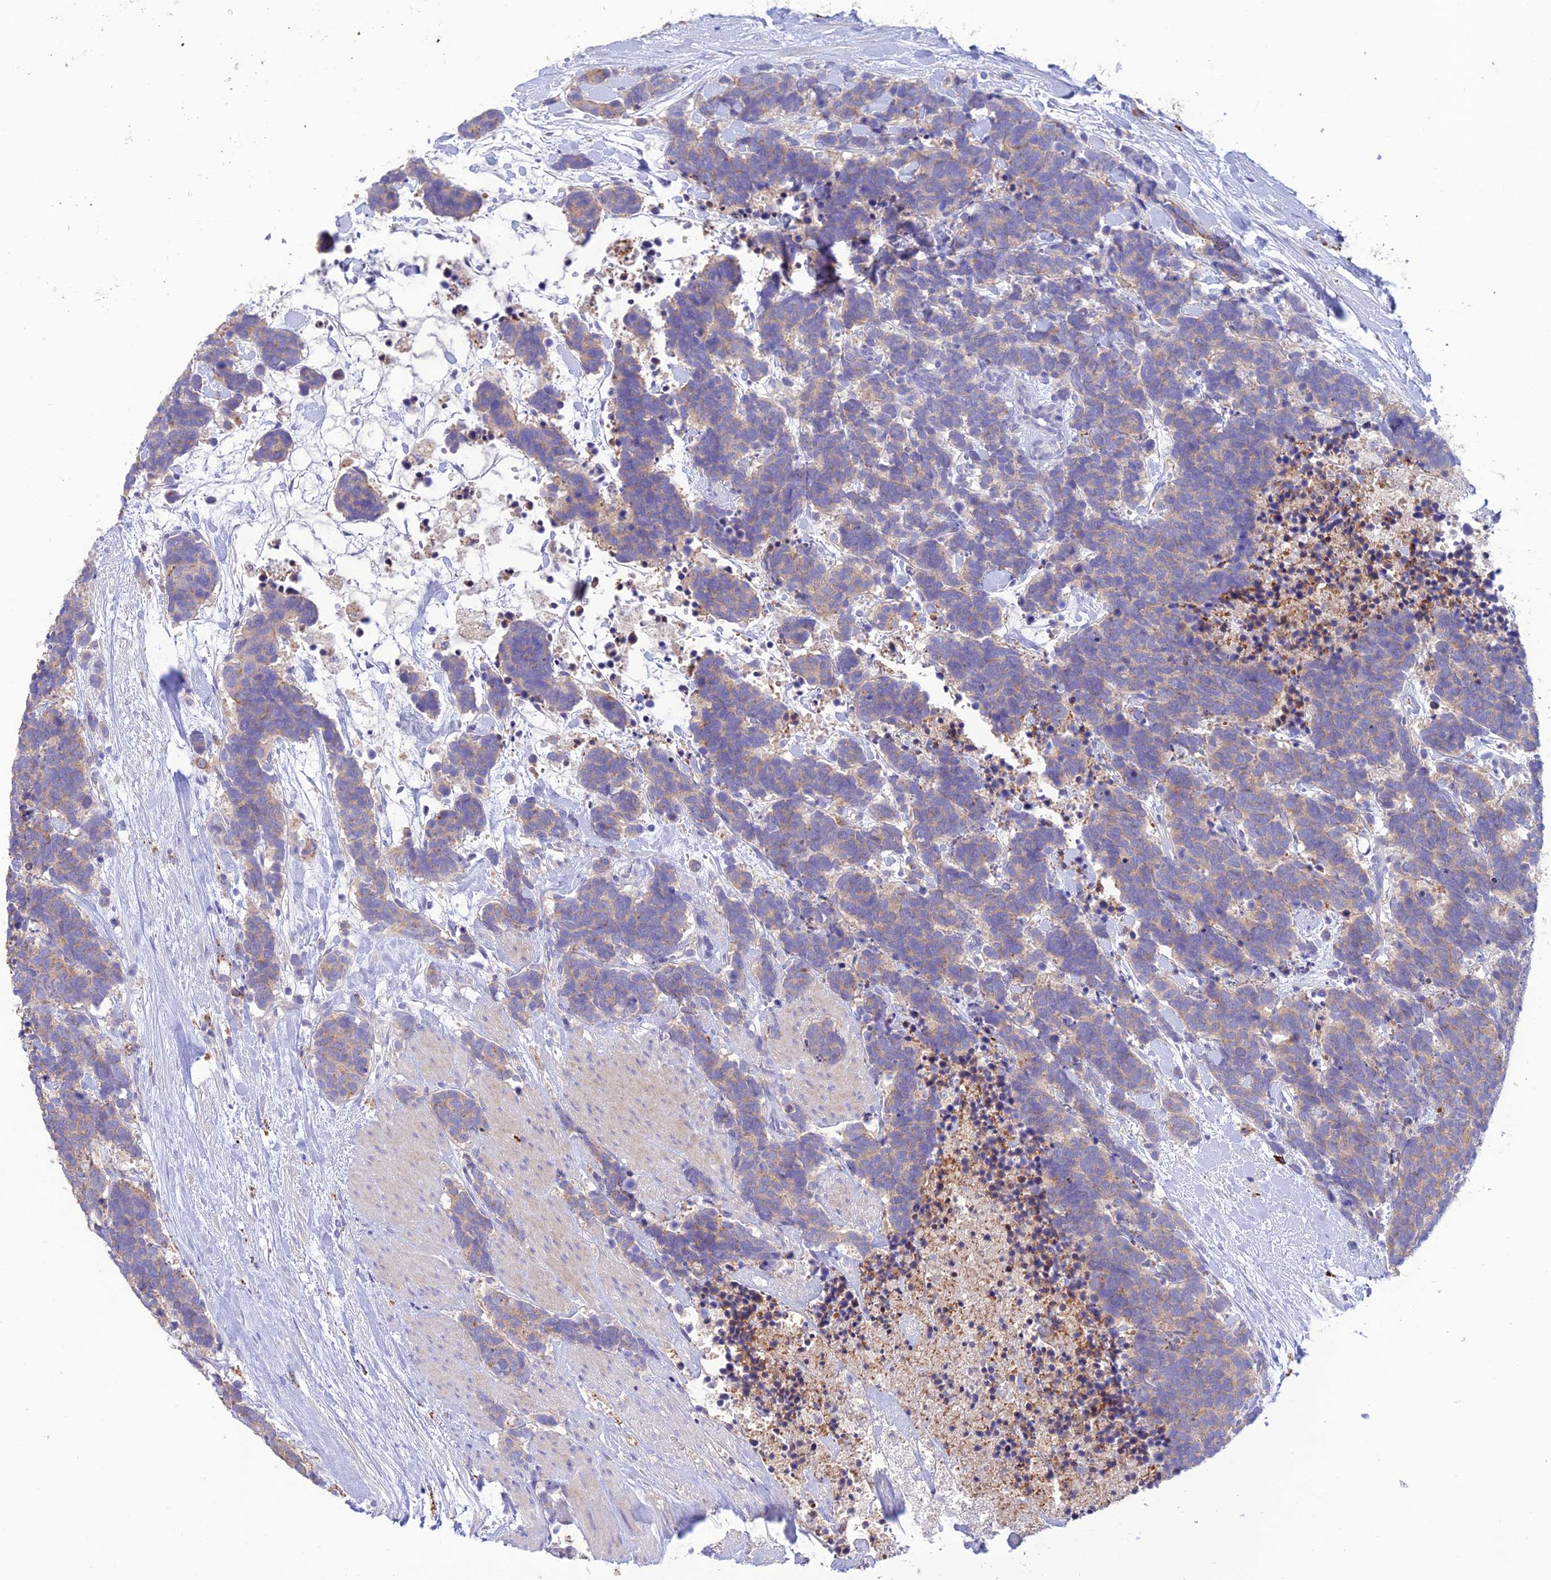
{"staining": {"intensity": "weak", "quantity": "<25%", "location": "cytoplasmic/membranous"}, "tissue": "carcinoid", "cell_type": "Tumor cells", "image_type": "cancer", "snomed": [{"axis": "morphology", "description": "Carcinoma, NOS"}, {"axis": "morphology", "description": "Carcinoid, malignant, NOS"}, {"axis": "topography", "description": "Prostate"}], "caption": "IHC of human carcinoid exhibits no staining in tumor cells.", "gene": "SFT2D2", "patient": {"sex": "male", "age": 57}}